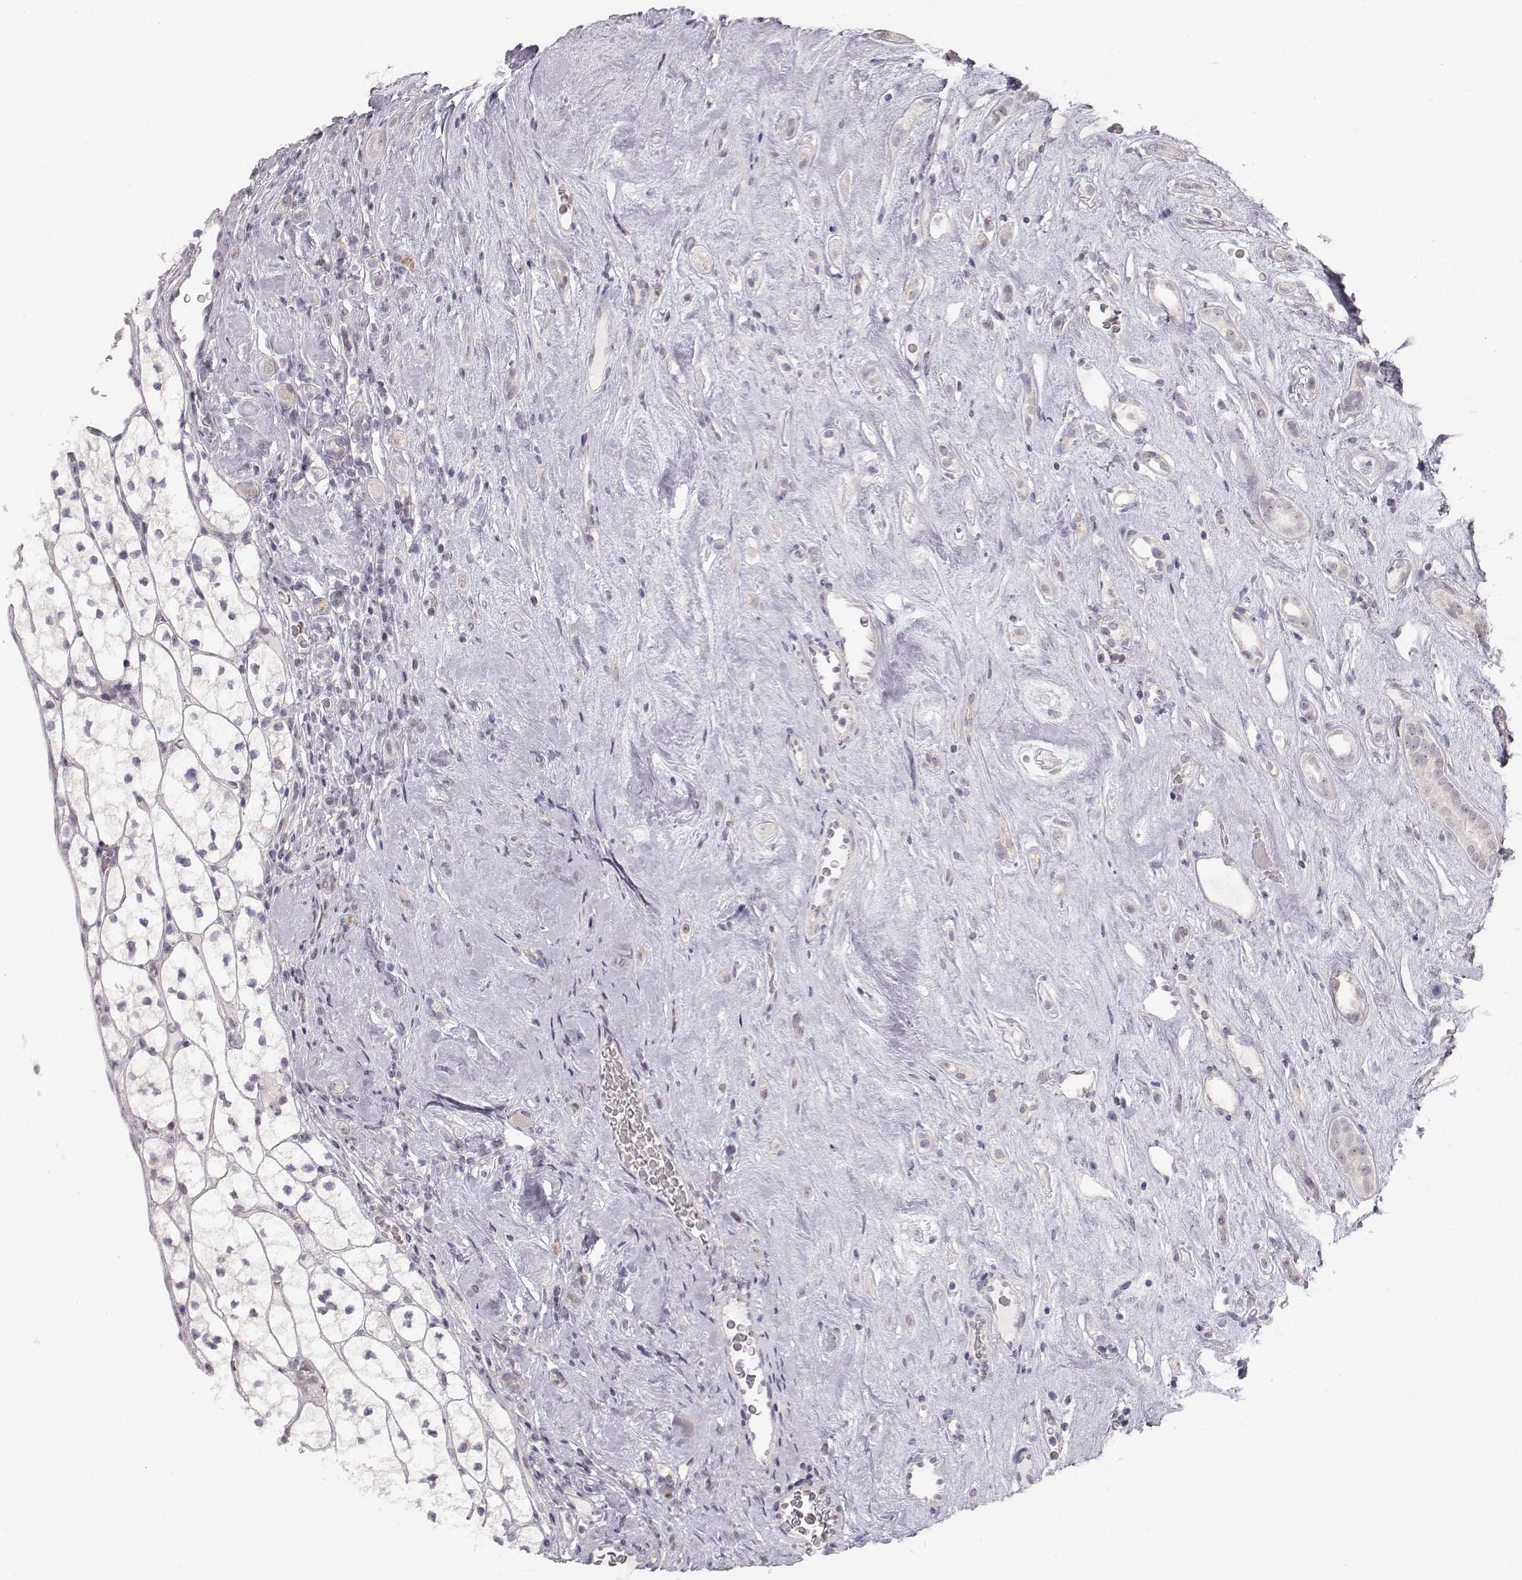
{"staining": {"intensity": "negative", "quantity": "none", "location": "none"}, "tissue": "renal cancer", "cell_type": "Tumor cells", "image_type": "cancer", "snomed": [{"axis": "morphology", "description": "Adenocarcinoma, NOS"}, {"axis": "topography", "description": "Kidney"}], "caption": "Immunohistochemistry (IHC) of human adenocarcinoma (renal) shows no staining in tumor cells. Brightfield microscopy of IHC stained with DAB (3,3'-diaminobenzidine) (brown) and hematoxylin (blue), captured at high magnification.", "gene": "FAM205A", "patient": {"sex": "female", "age": 89}}